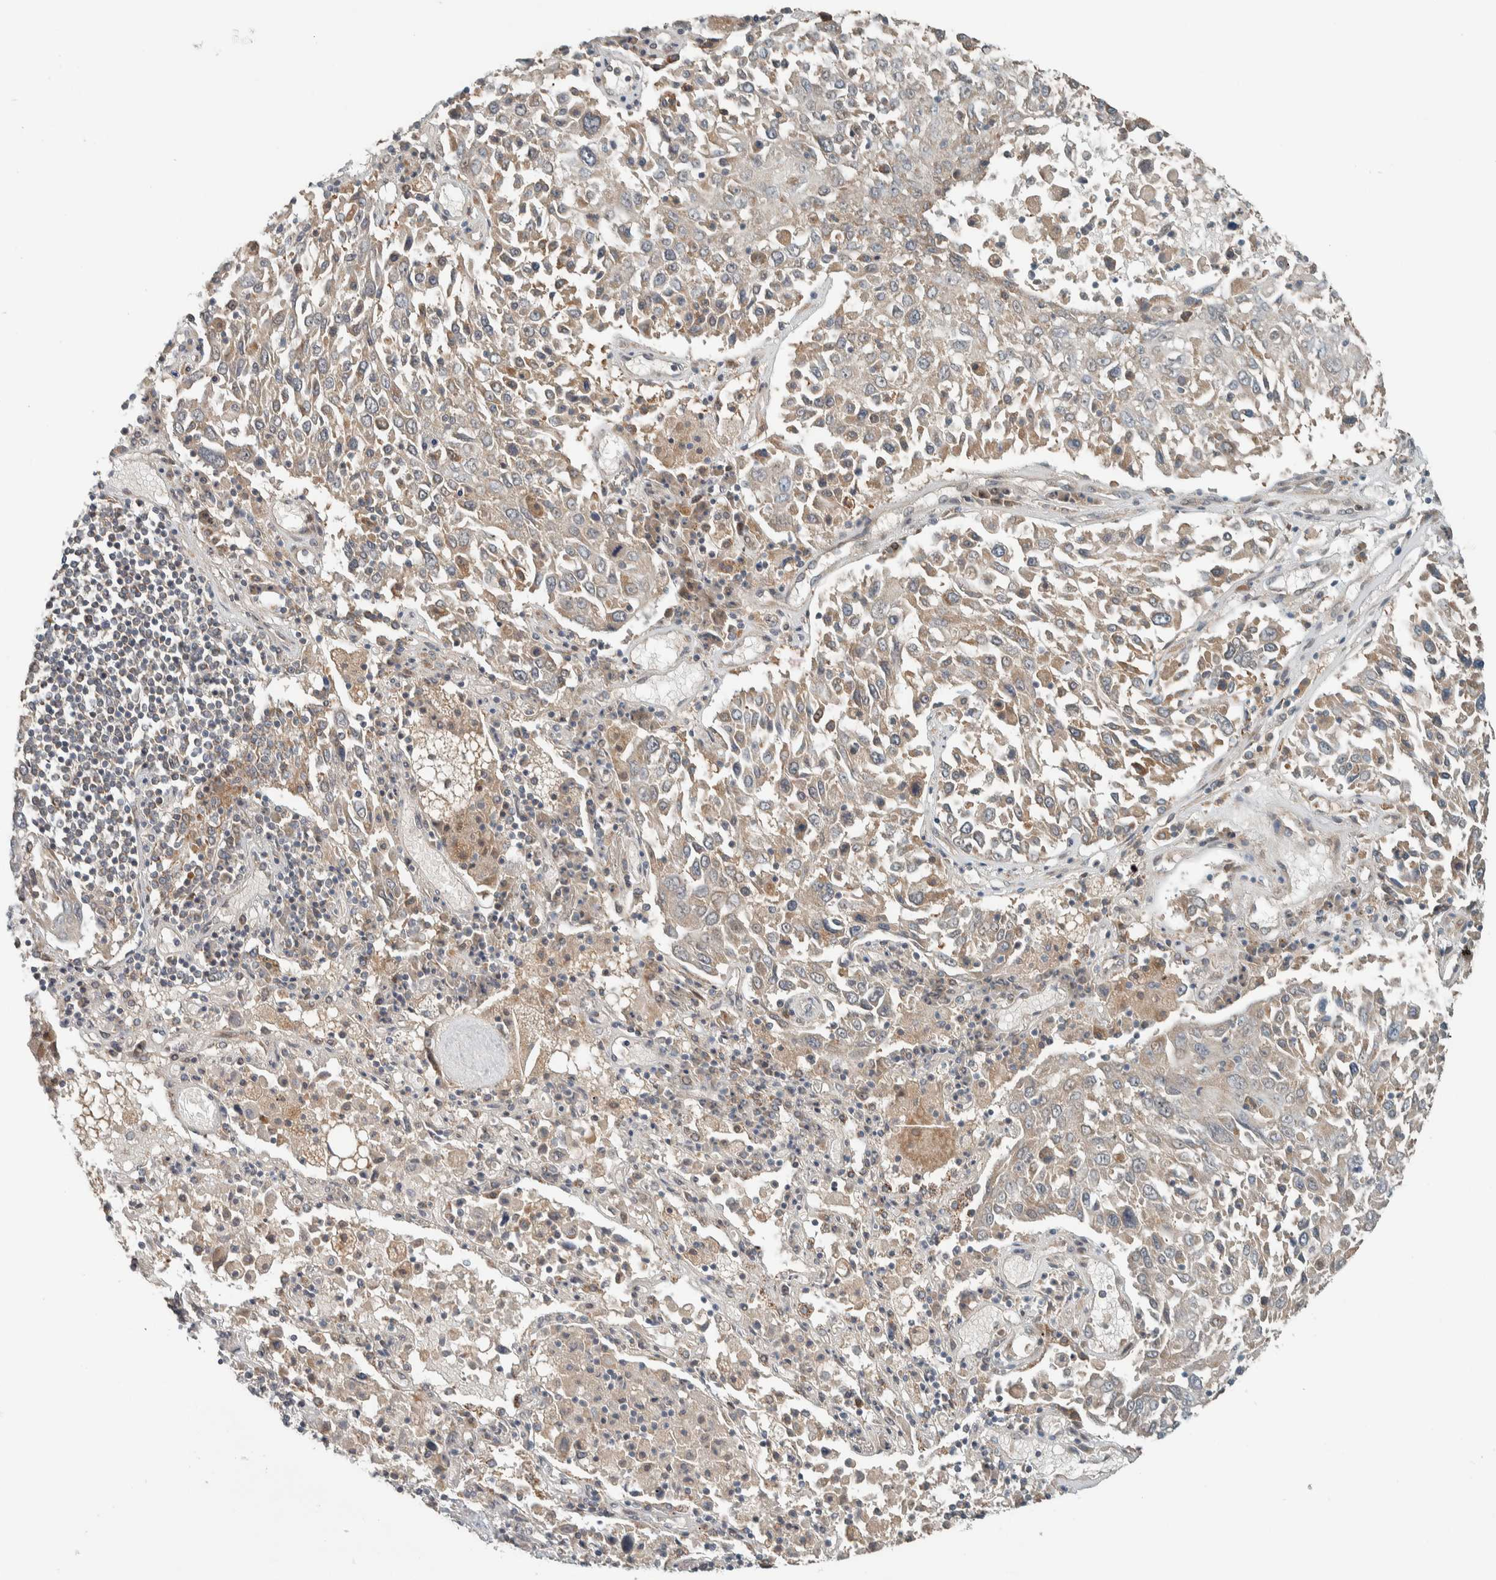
{"staining": {"intensity": "weak", "quantity": "<25%", "location": "cytoplasmic/membranous"}, "tissue": "lung cancer", "cell_type": "Tumor cells", "image_type": "cancer", "snomed": [{"axis": "morphology", "description": "Squamous cell carcinoma, NOS"}, {"axis": "topography", "description": "Lung"}], "caption": "There is no significant staining in tumor cells of lung cancer. (DAB immunohistochemistry (IHC) visualized using brightfield microscopy, high magnification).", "gene": "NBR1", "patient": {"sex": "male", "age": 65}}